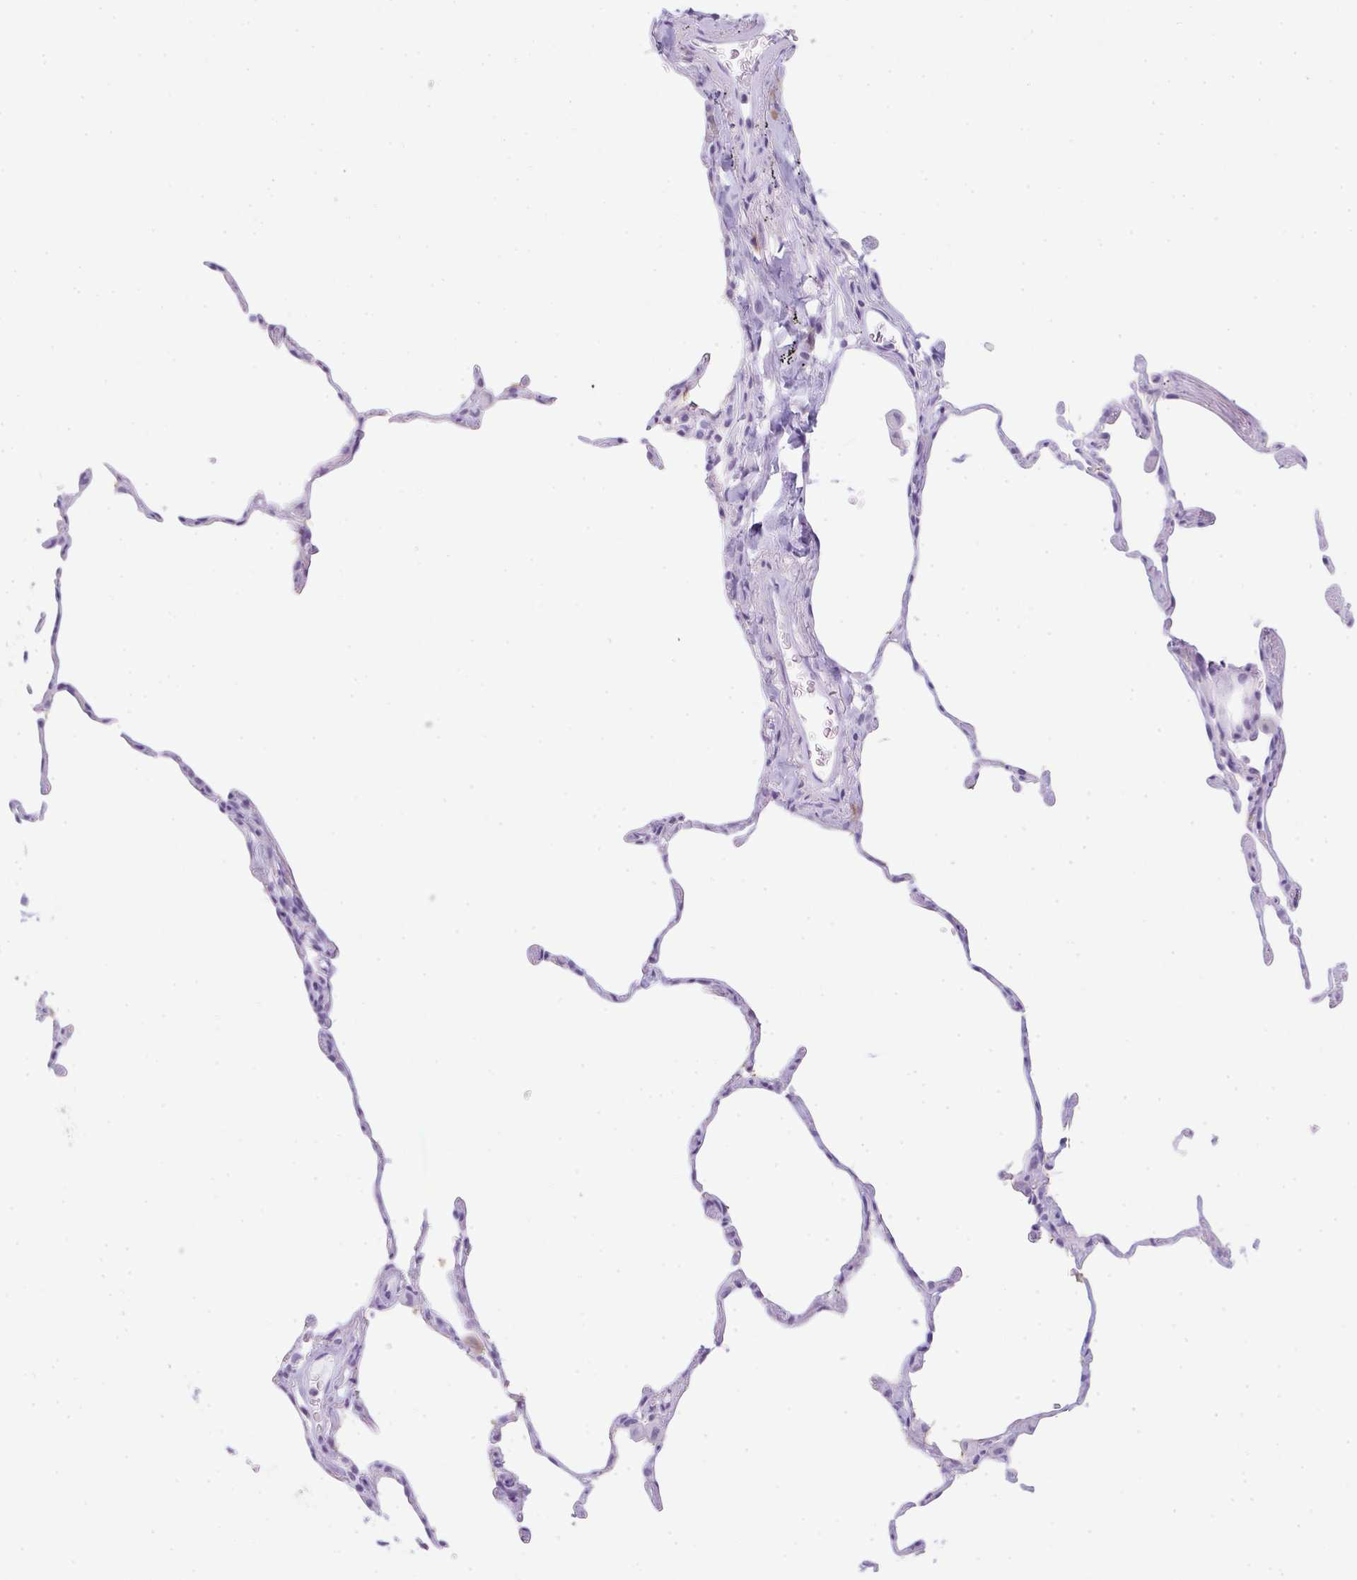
{"staining": {"intensity": "negative", "quantity": "none", "location": "none"}, "tissue": "lung", "cell_type": "Alveolar cells", "image_type": "normal", "snomed": [{"axis": "morphology", "description": "Normal tissue, NOS"}, {"axis": "topography", "description": "Lung"}], "caption": "Lung stained for a protein using immunohistochemistry (IHC) reveals no positivity alveolar cells.", "gene": "LPAR4", "patient": {"sex": "female", "age": 57}}